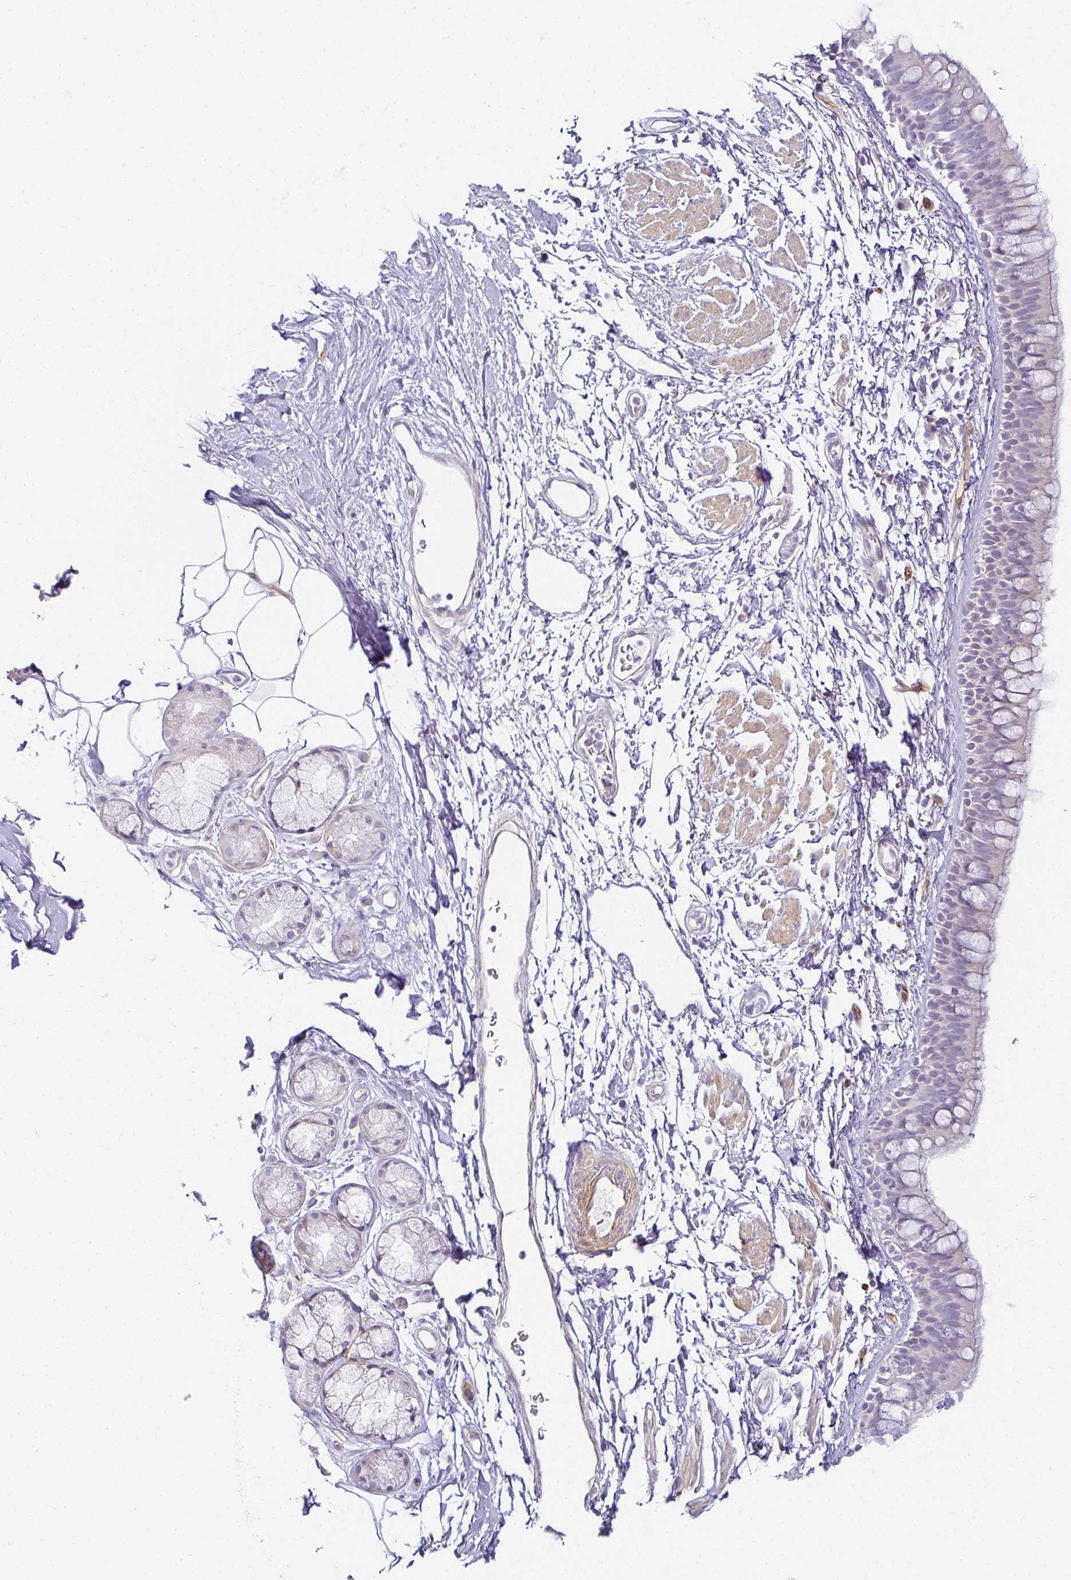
{"staining": {"intensity": "negative", "quantity": "none", "location": "none"}, "tissue": "bronchus", "cell_type": "Respiratory epithelial cells", "image_type": "normal", "snomed": [{"axis": "morphology", "description": "Normal tissue, NOS"}, {"axis": "morphology", "description": "Squamous cell carcinoma, NOS"}, {"axis": "topography", "description": "Bronchus"}, {"axis": "topography", "description": "Lung"}], "caption": "Immunohistochemistry photomicrograph of unremarkable bronchus stained for a protein (brown), which shows no expression in respiratory epithelial cells.", "gene": "ACAN", "patient": {"sex": "female", "age": 70}}